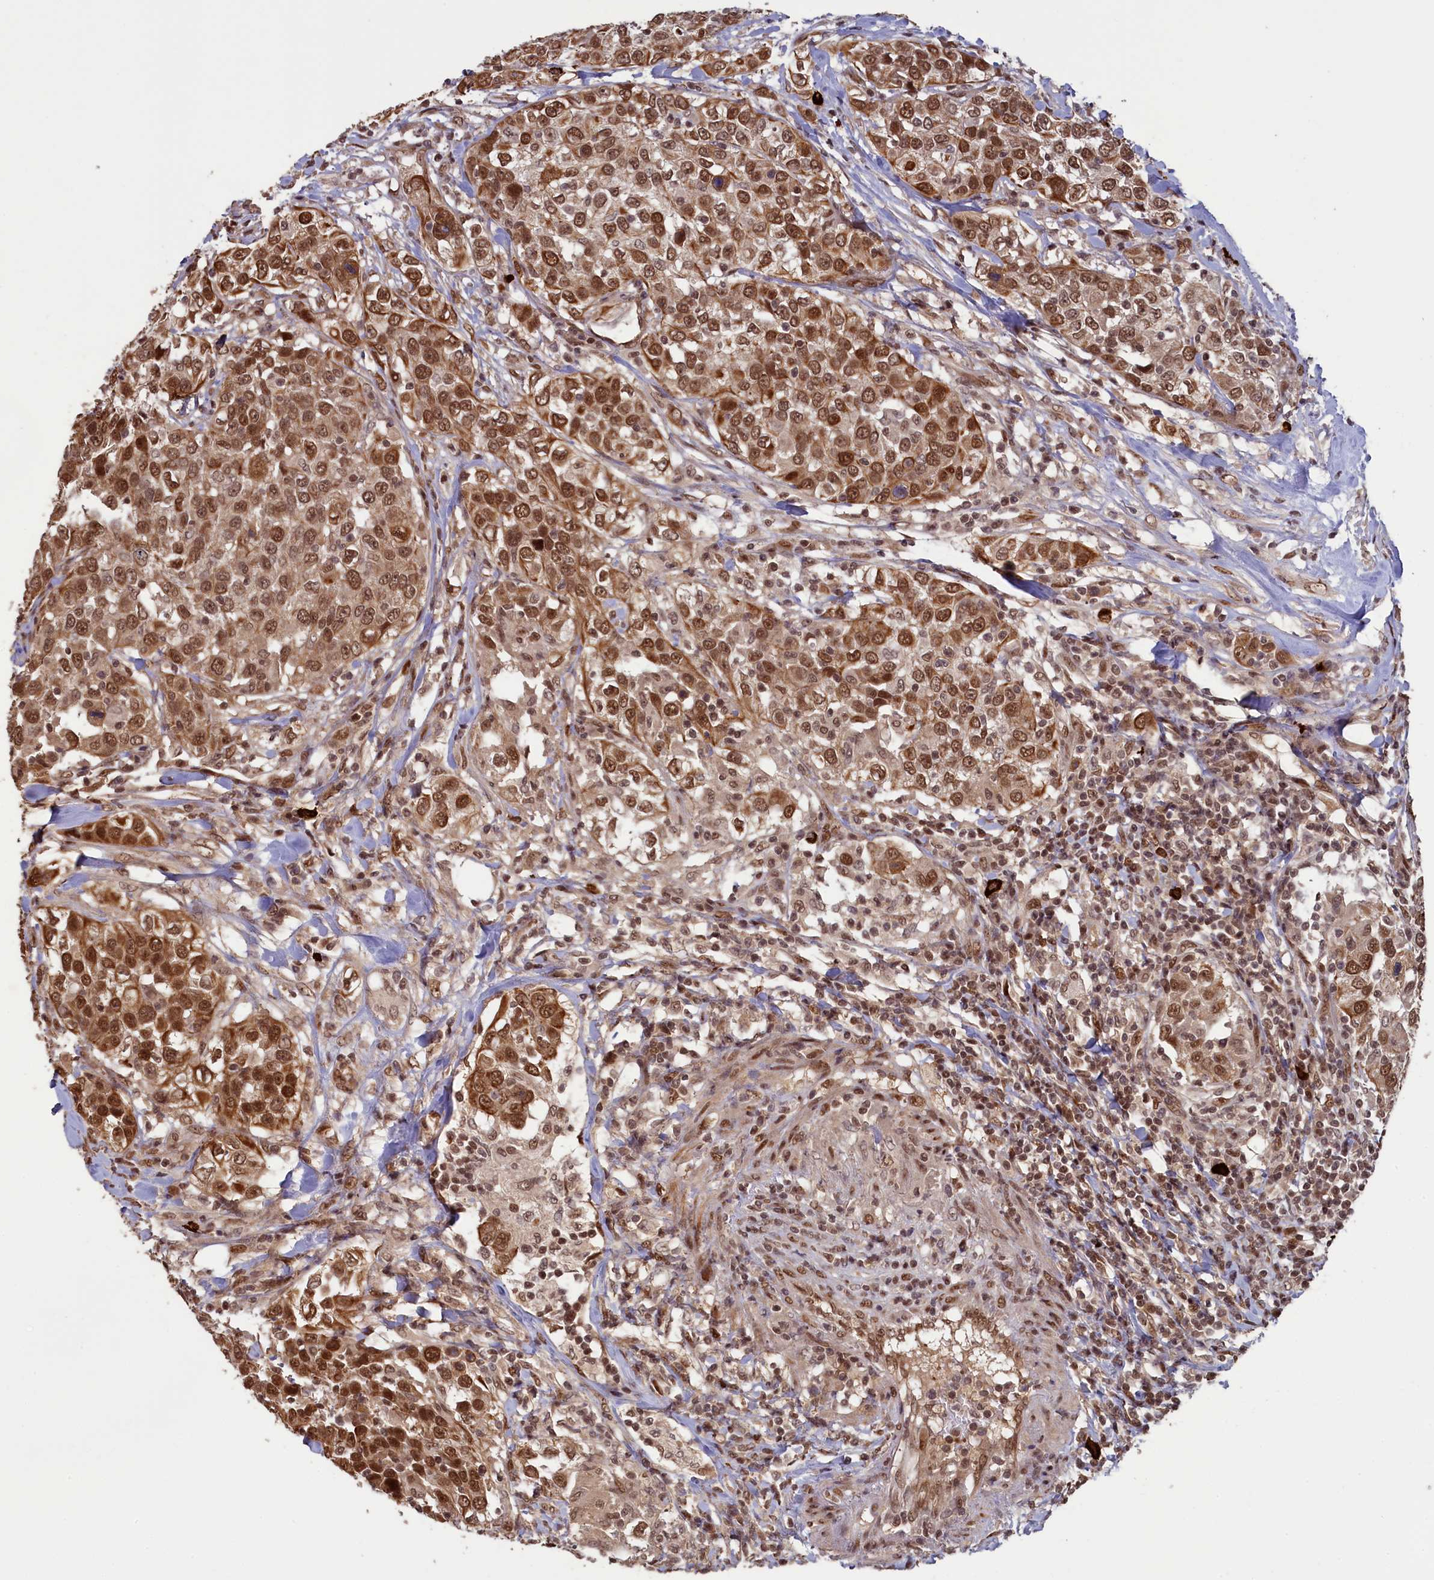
{"staining": {"intensity": "moderate", "quantity": ">75%", "location": "cytoplasmic/membranous,nuclear"}, "tissue": "urothelial cancer", "cell_type": "Tumor cells", "image_type": "cancer", "snomed": [{"axis": "morphology", "description": "Urothelial carcinoma, High grade"}, {"axis": "topography", "description": "Urinary bladder"}], "caption": "Urothelial carcinoma (high-grade) tissue shows moderate cytoplasmic/membranous and nuclear positivity in approximately >75% of tumor cells, visualized by immunohistochemistry.", "gene": "NAE1", "patient": {"sex": "female", "age": 80}}